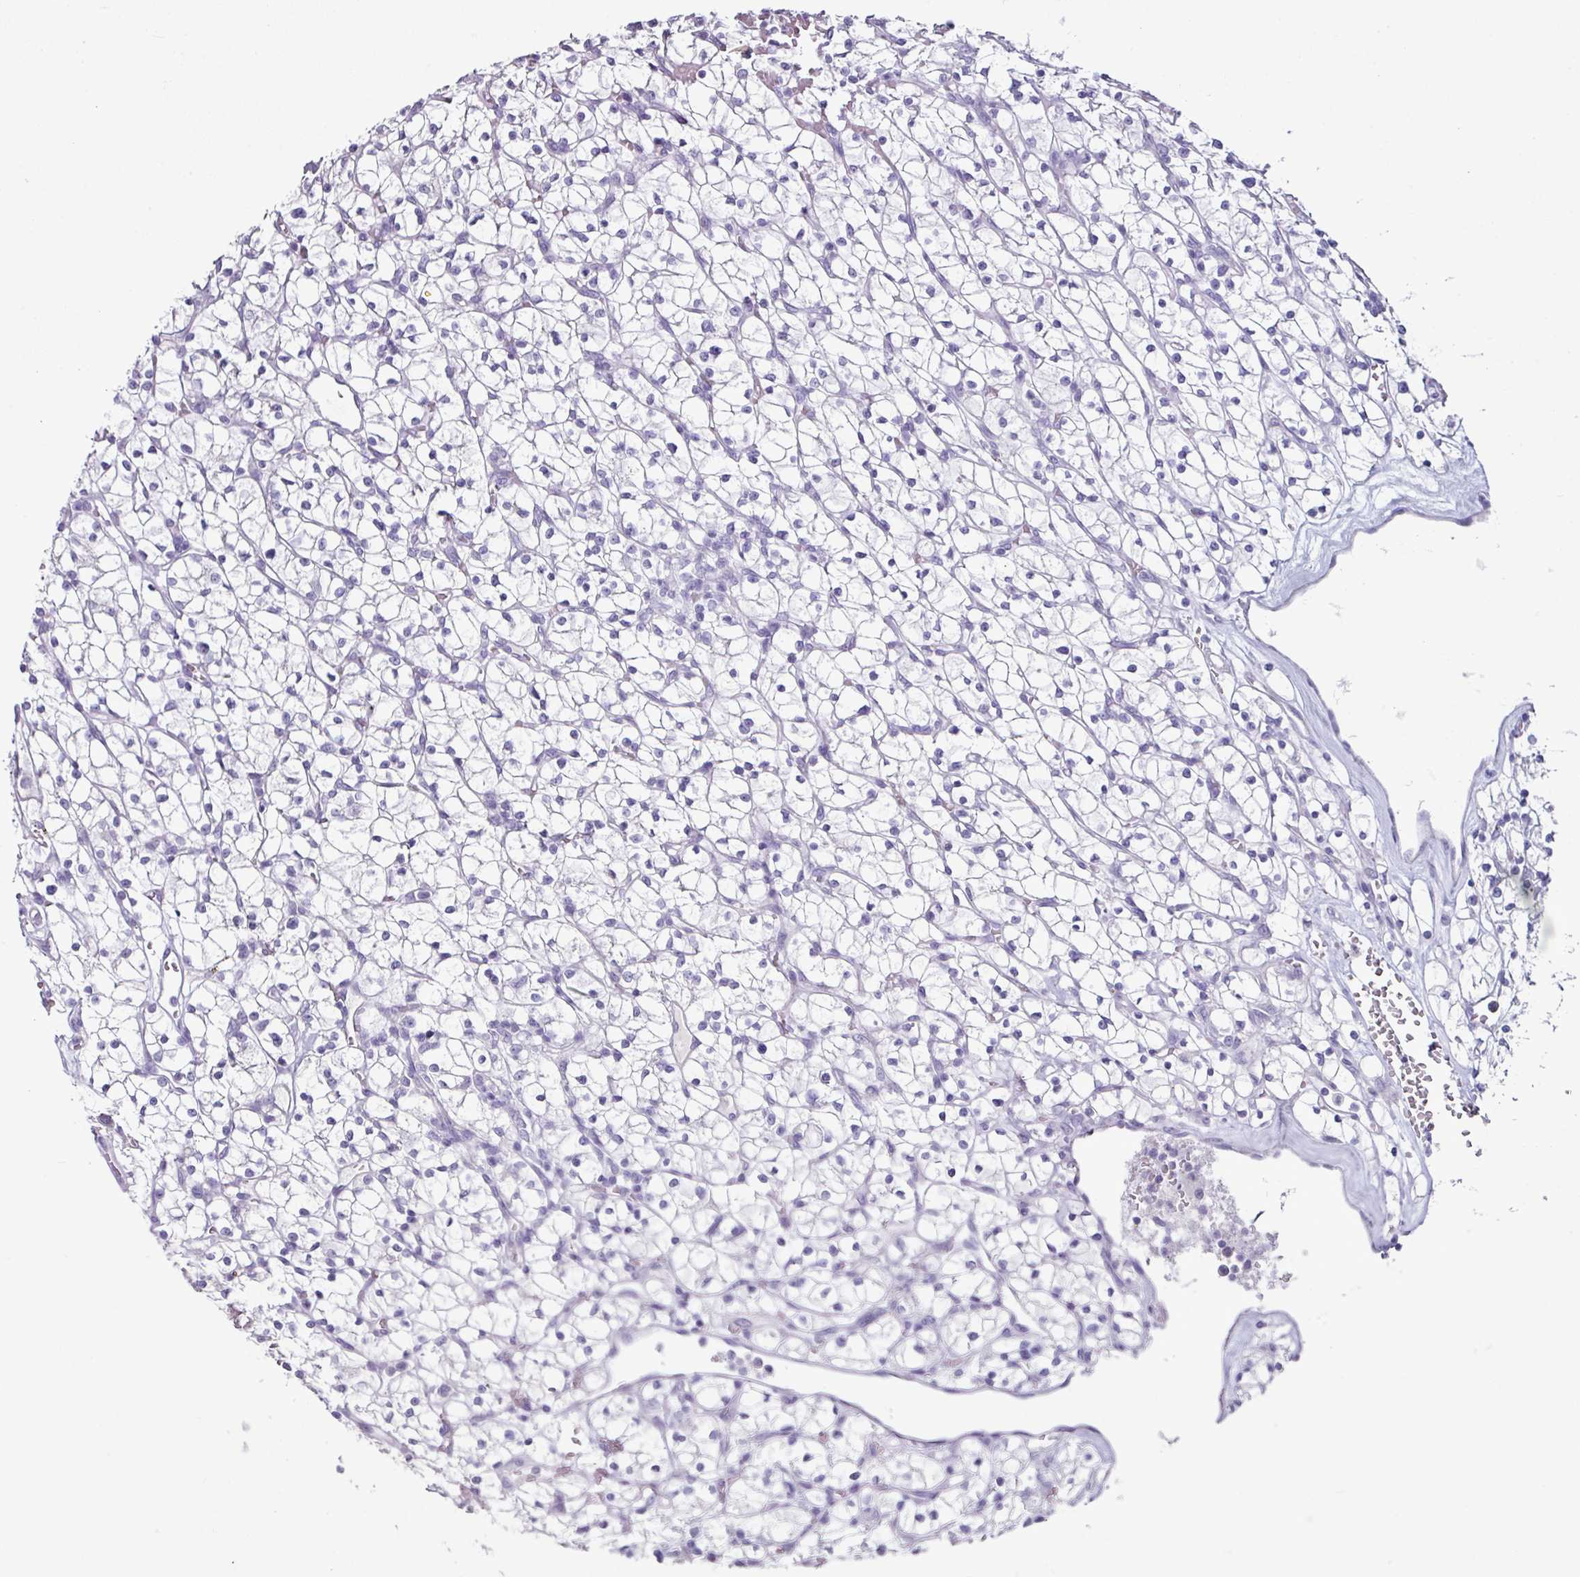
{"staining": {"intensity": "negative", "quantity": "none", "location": "none"}, "tissue": "renal cancer", "cell_type": "Tumor cells", "image_type": "cancer", "snomed": [{"axis": "morphology", "description": "Adenocarcinoma, NOS"}, {"axis": "topography", "description": "Kidney"}], "caption": "This histopathology image is of renal cancer stained with IHC to label a protein in brown with the nuclei are counter-stained blue. There is no expression in tumor cells. (Brightfield microscopy of DAB (3,3'-diaminobenzidine) IHC at high magnification).", "gene": "GLP2R", "patient": {"sex": "female", "age": 64}}